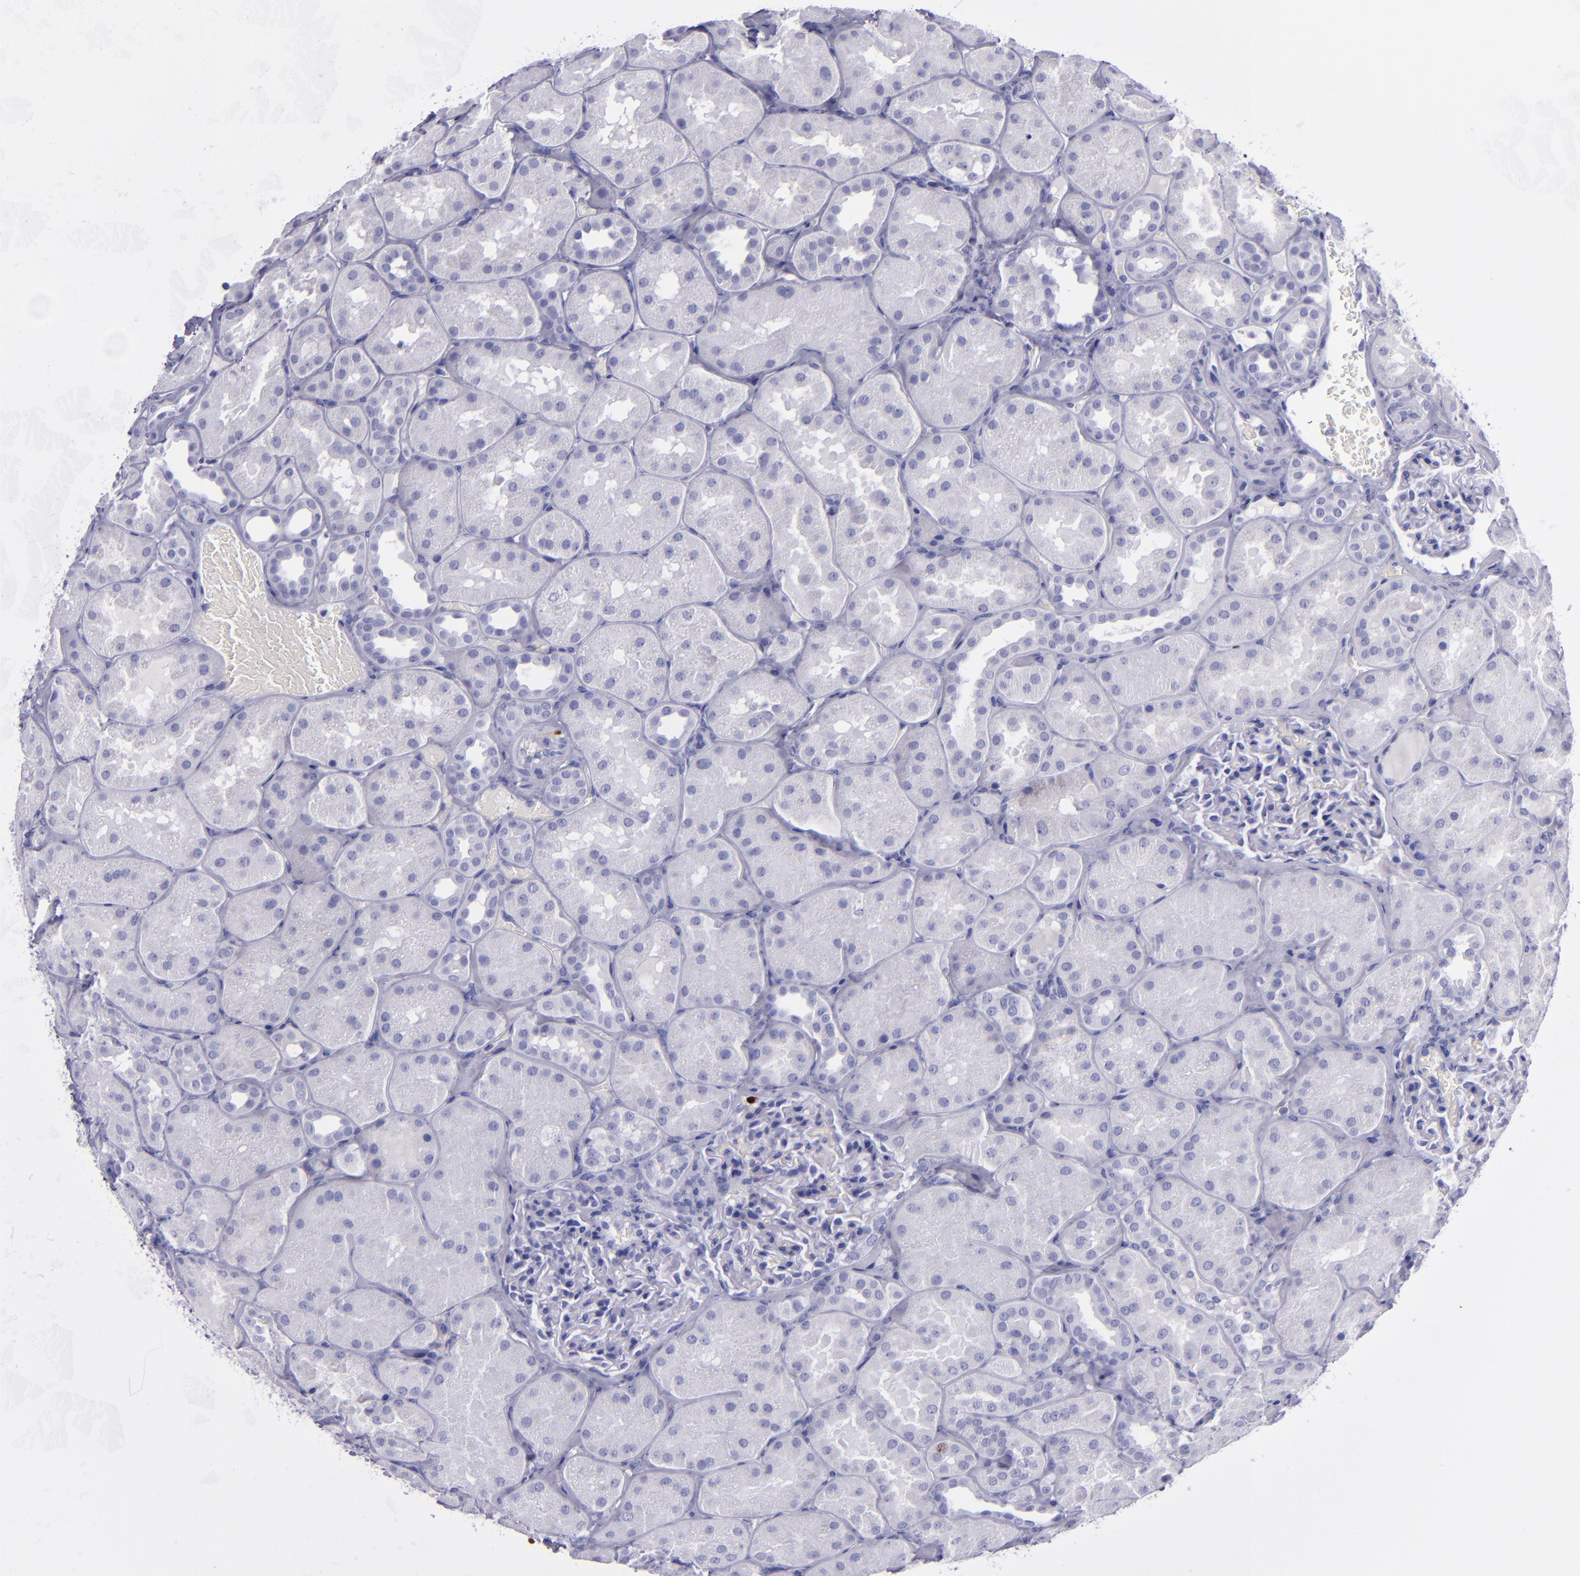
{"staining": {"intensity": "strong", "quantity": "<25%", "location": "nuclear"}, "tissue": "kidney", "cell_type": "Cells in glomeruli", "image_type": "normal", "snomed": [{"axis": "morphology", "description": "Normal tissue, NOS"}, {"axis": "topography", "description": "Kidney"}], "caption": "Strong nuclear expression for a protein is identified in about <25% of cells in glomeruli of benign kidney using immunohistochemistry.", "gene": "TOP2A", "patient": {"sex": "male", "age": 28}}